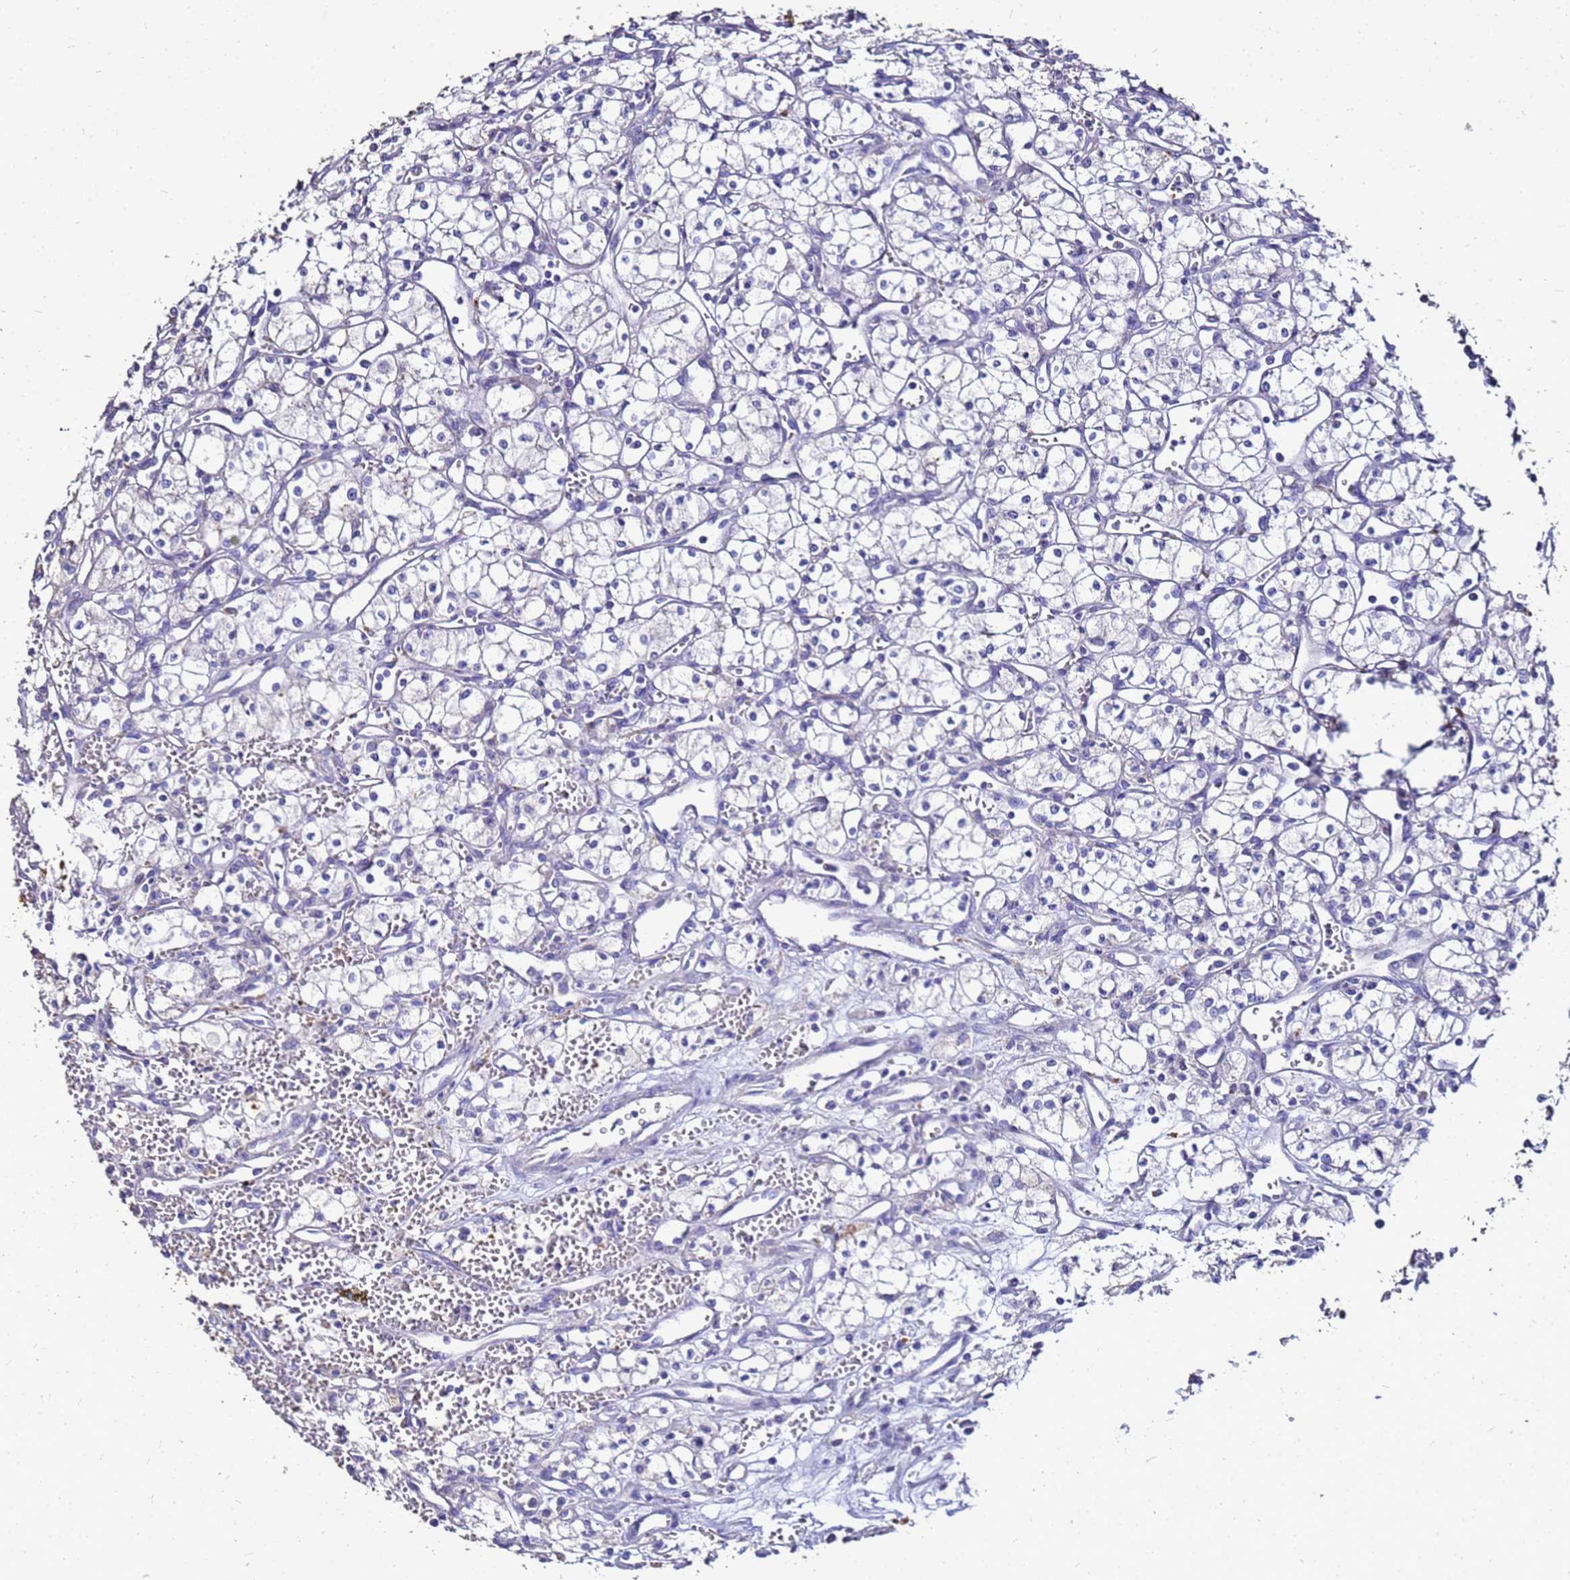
{"staining": {"intensity": "negative", "quantity": "none", "location": "none"}, "tissue": "renal cancer", "cell_type": "Tumor cells", "image_type": "cancer", "snomed": [{"axis": "morphology", "description": "Adenocarcinoma, NOS"}, {"axis": "topography", "description": "Kidney"}], "caption": "This micrograph is of renal adenocarcinoma stained with IHC to label a protein in brown with the nuclei are counter-stained blue. There is no expression in tumor cells. Brightfield microscopy of IHC stained with DAB (brown) and hematoxylin (blue), captured at high magnification.", "gene": "S100A2", "patient": {"sex": "male", "age": 59}}